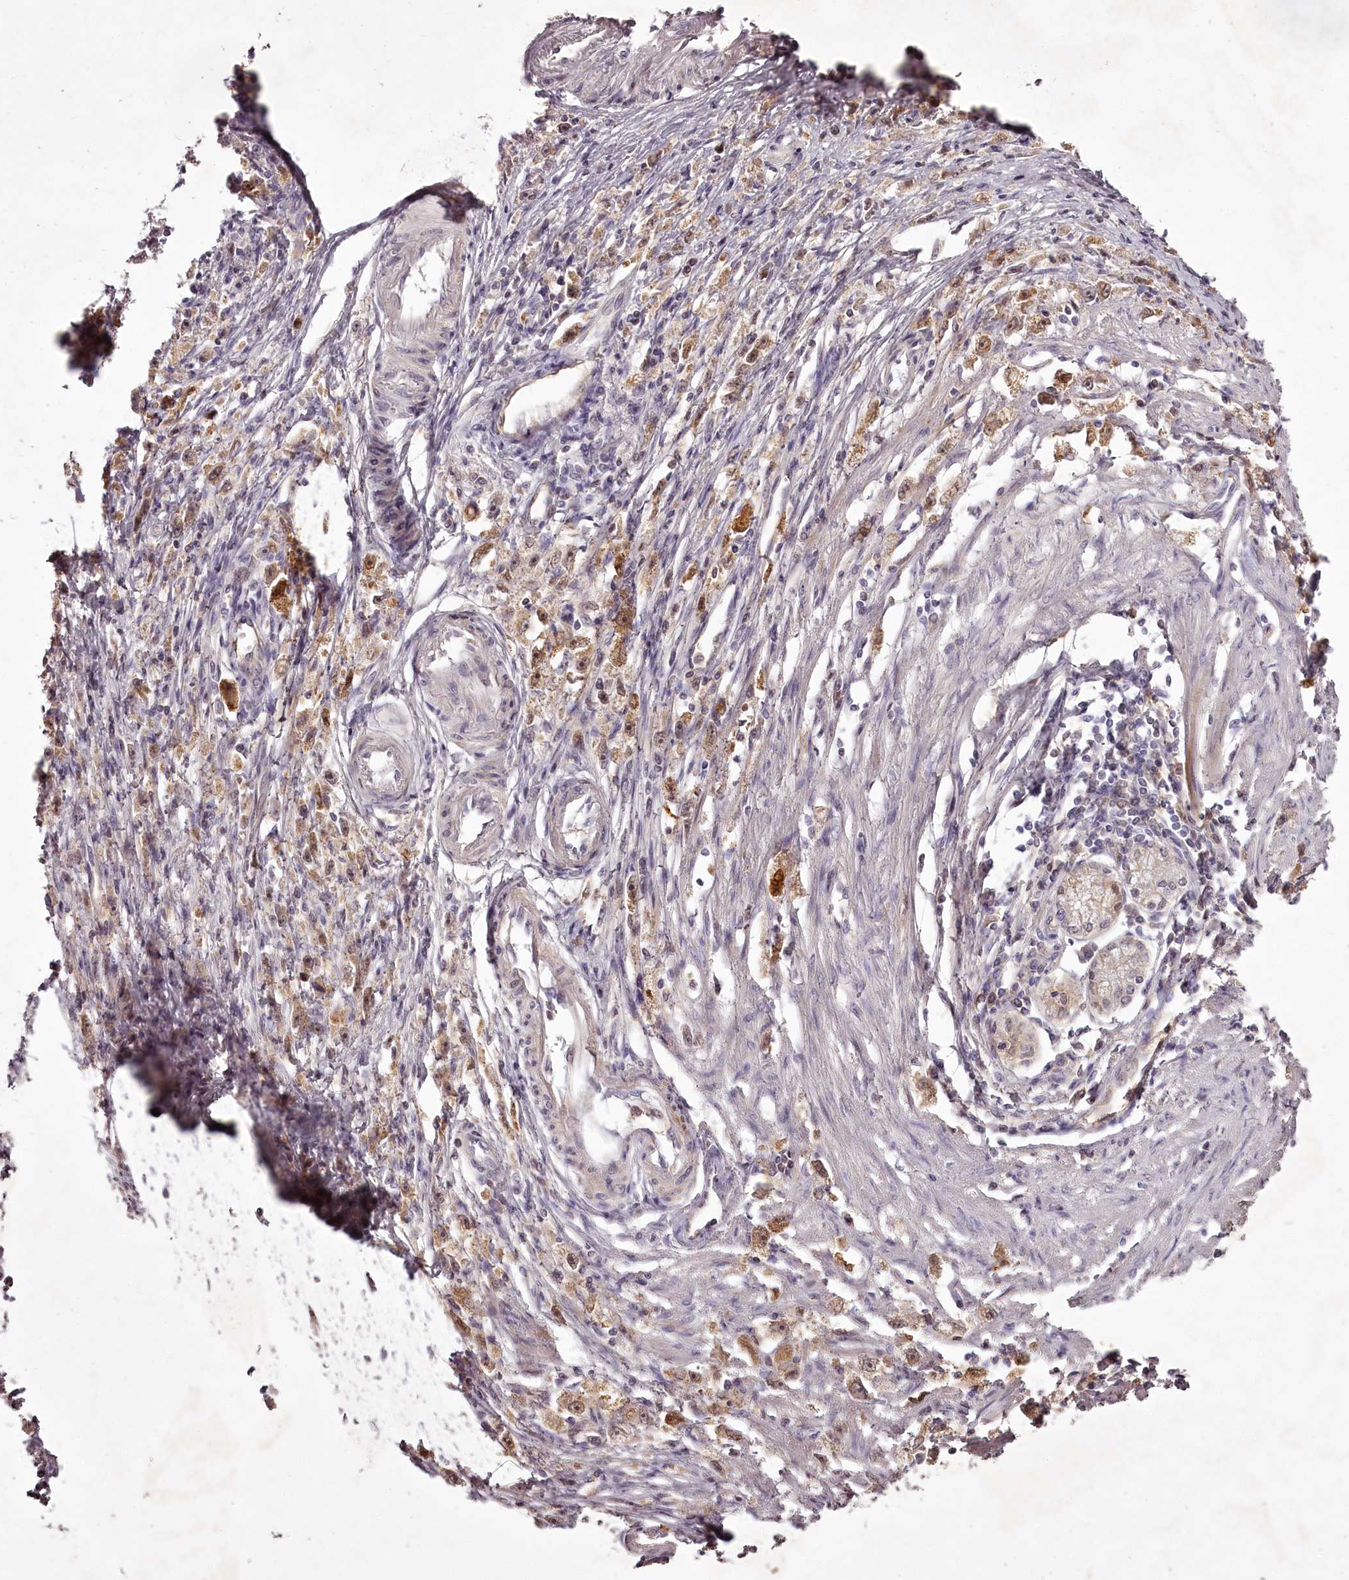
{"staining": {"intensity": "negative", "quantity": "none", "location": "none"}, "tissue": "stomach cancer", "cell_type": "Tumor cells", "image_type": "cancer", "snomed": [{"axis": "morphology", "description": "Adenocarcinoma, NOS"}, {"axis": "topography", "description": "Stomach"}], "caption": "High magnification brightfield microscopy of adenocarcinoma (stomach) stained with DAB (brown) and counterstained with hematoxylin (blue): tumor cells show no significant staining. The staining is performed using DAB brown chromogen with nuclei counter-stained in using hematoxylin.", "gene": "RBMXL2", "patient": {"sex": "female", "age": 59}}